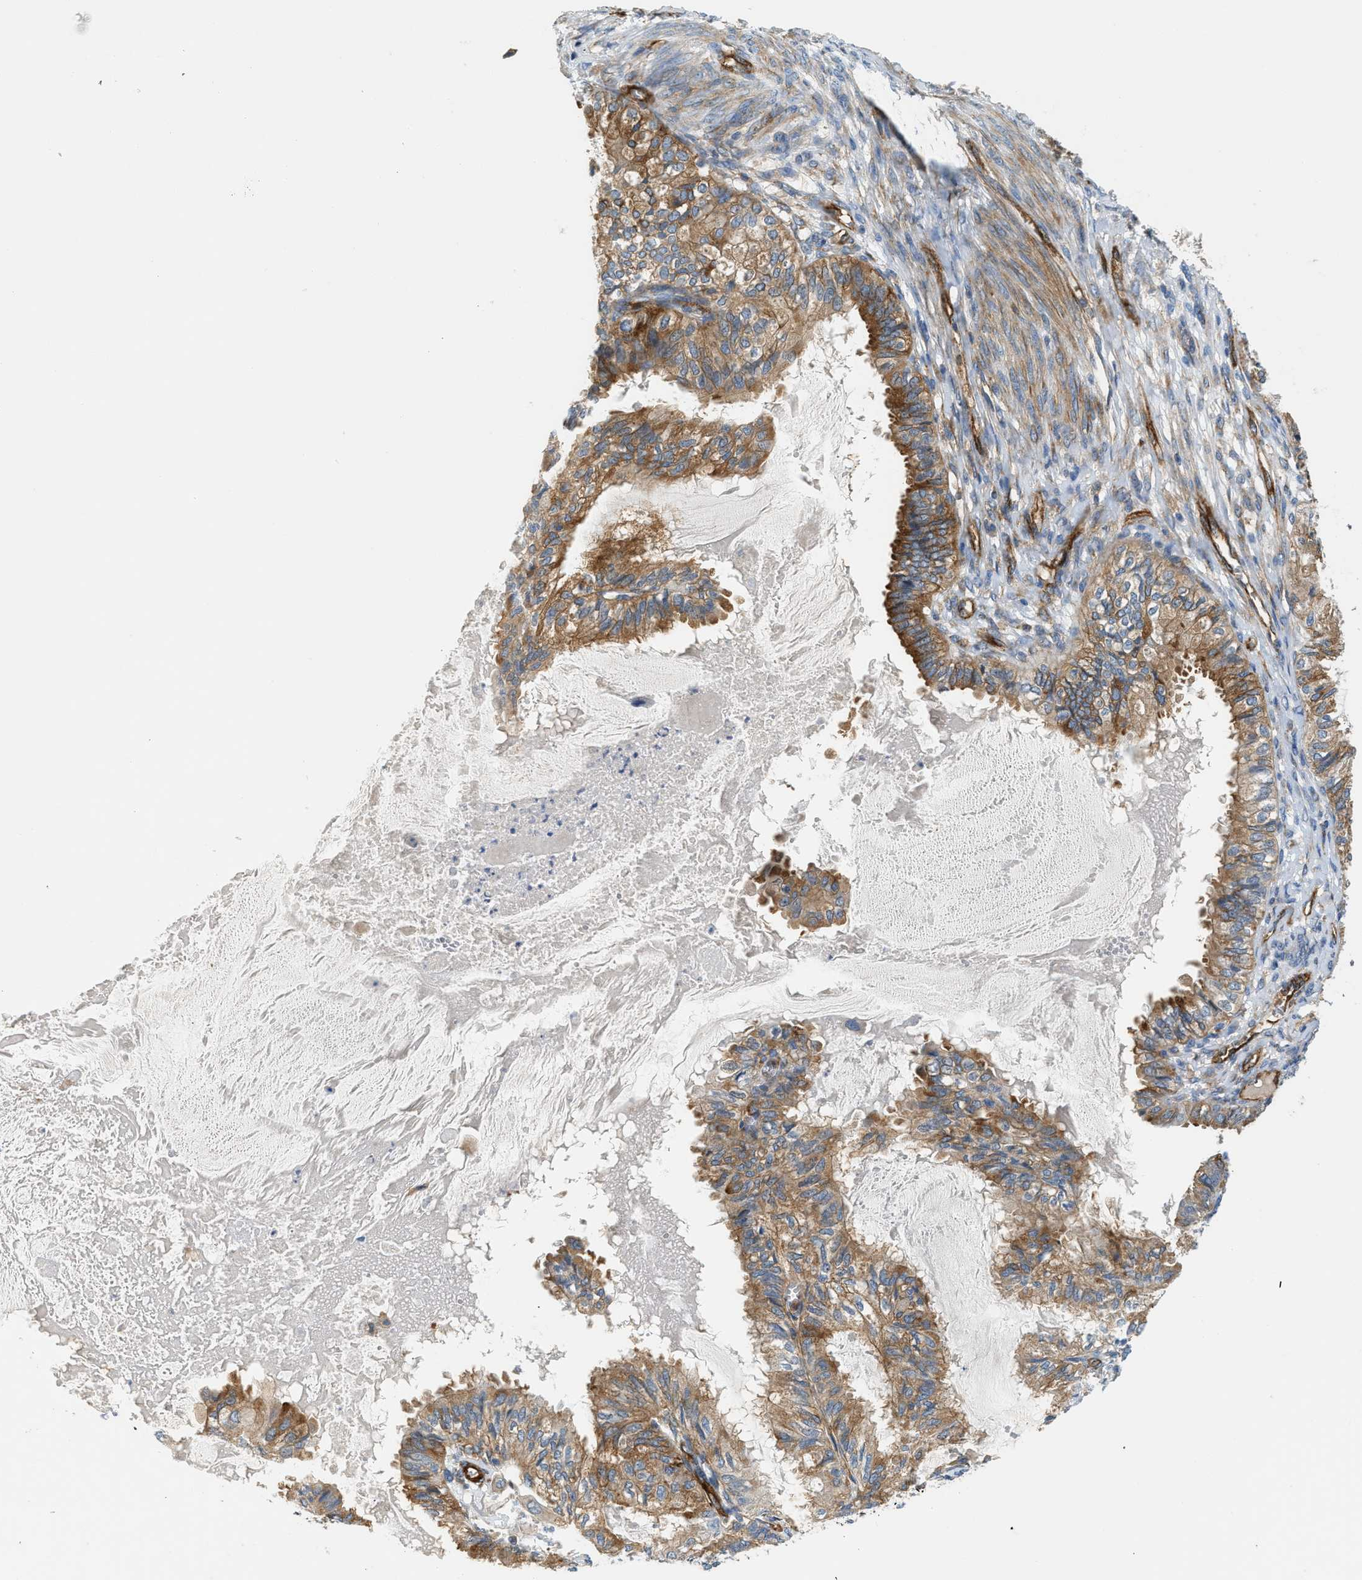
{"staining": {"intensity": "moderate", "quantity": ">75%", "location": "cytoplasmic/membranous"}, "tissue": "cervical cancer", "cell_type": "Tumor cells", "image_type": "cancer", "snomed": [{"axis": "morphology", "description": "Normal tissue, NOS"}, {"axis": "morphology", "description": "Adenocarcinoma, NOS"}, {"axis": "topography", "description": "Cervix"}, {"axis": "topography", "description": "Endometrium"}], "caption": "Adenocarcinoma (cervical) stained with IHC displays moderate cytoplasmic/membranous positivity in approximately >75% of tumor cells.", "gene": "HIP1", "patient": {"sex": "female", "age": 86}}